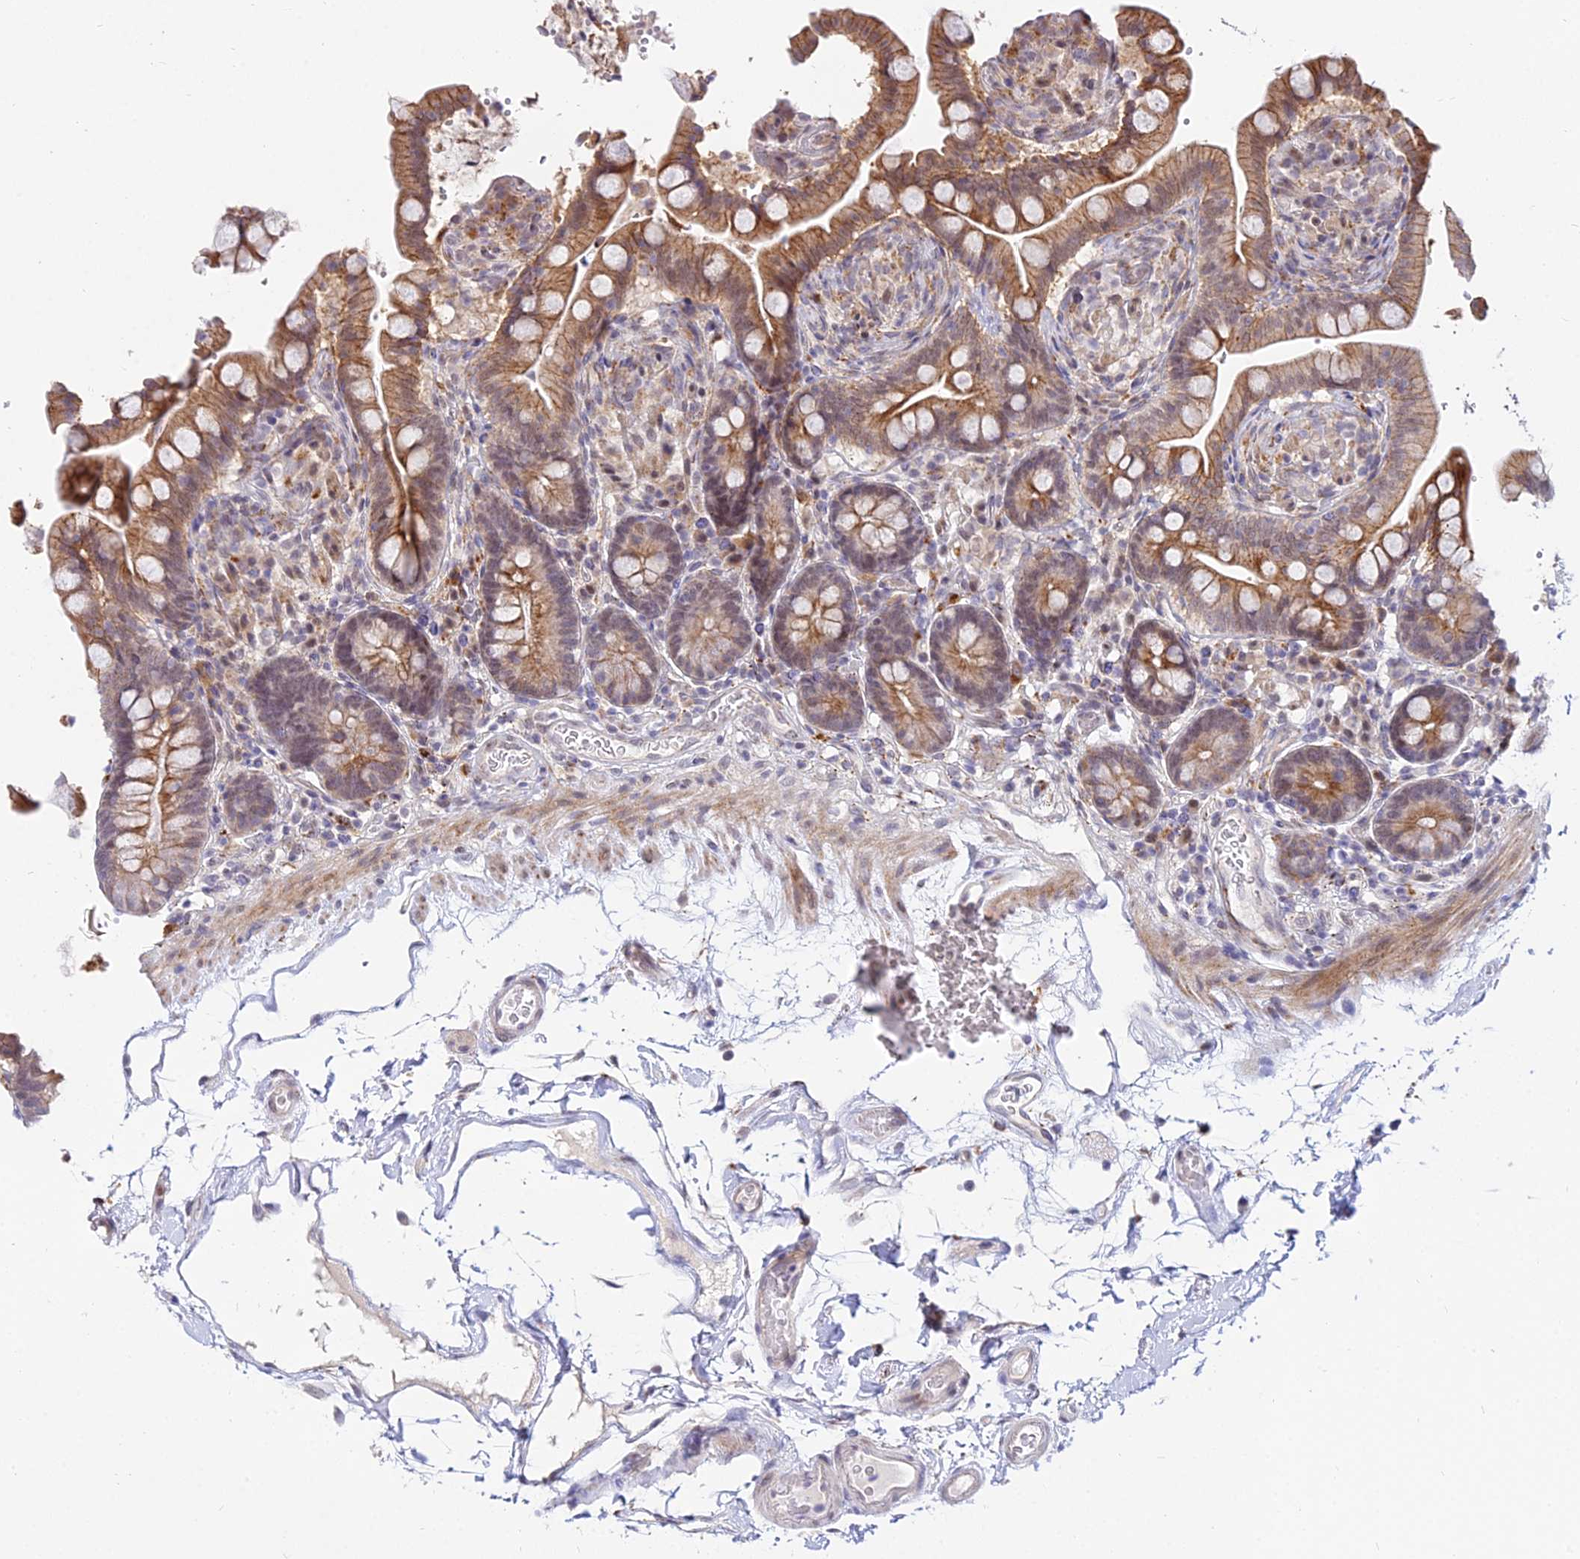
{"staining": {"intensity": "weak", "quantity": "25%-75%", "location": "cytoplasmic/membranous"}, "tissue": "colon", "cell_type": "Endothelial cells", "image_type": "normal", "snomed": [{"axis": "morphology", "description": "Normal tissue, NOS"}, {"axis": "topography", "description": "Smooth muscle"}, {"axis": "topography", "description": "Colon"}], "caption": "Immunohistochemistry (IHC) of unremarkable human colon displays low levels of weak cytoplasmic/membranous positivity in approximately 25%-75% of endothelial cells. (Brightfield microscopy of DAB IHC at high magnification).", "gene": "C6orf163", "patient": {"sex": "male", "age": 73}}